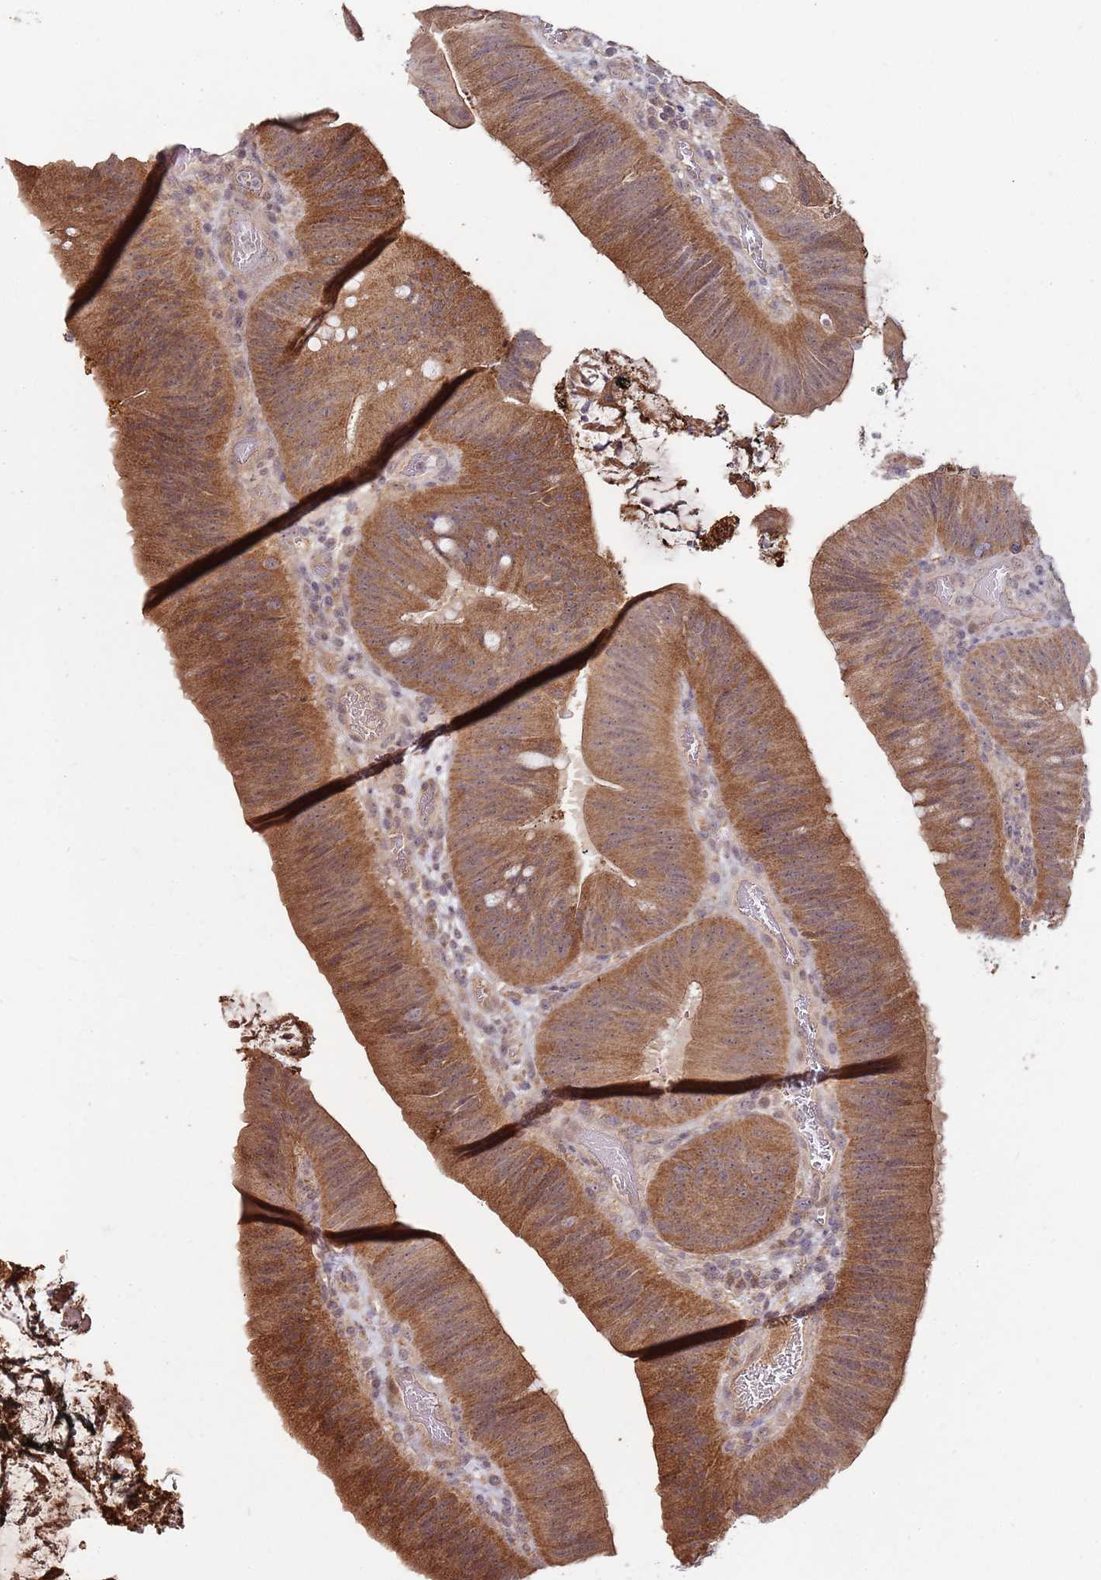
{"staining": {"intensity": "strong", "quantity": ">75%", "location": "cytoplasmic/membranous"}, "tissue": "colorectal cancer", "cell_type": "Tumor cells", "image_type": "cancer", "snomed": [{"axis": "morphology", "description": "Adenocarcinoma, NOS"}, {"axis": "topography", "description": "Colon"}], "caption": "Protein staining of adenocarcinoma (colorectal) tissue shows strong cytoplasmic/membranous expression in about >75% of tumor cells.", "gene": "LIN37", "patient": {"sex": "female", "age": 43}}